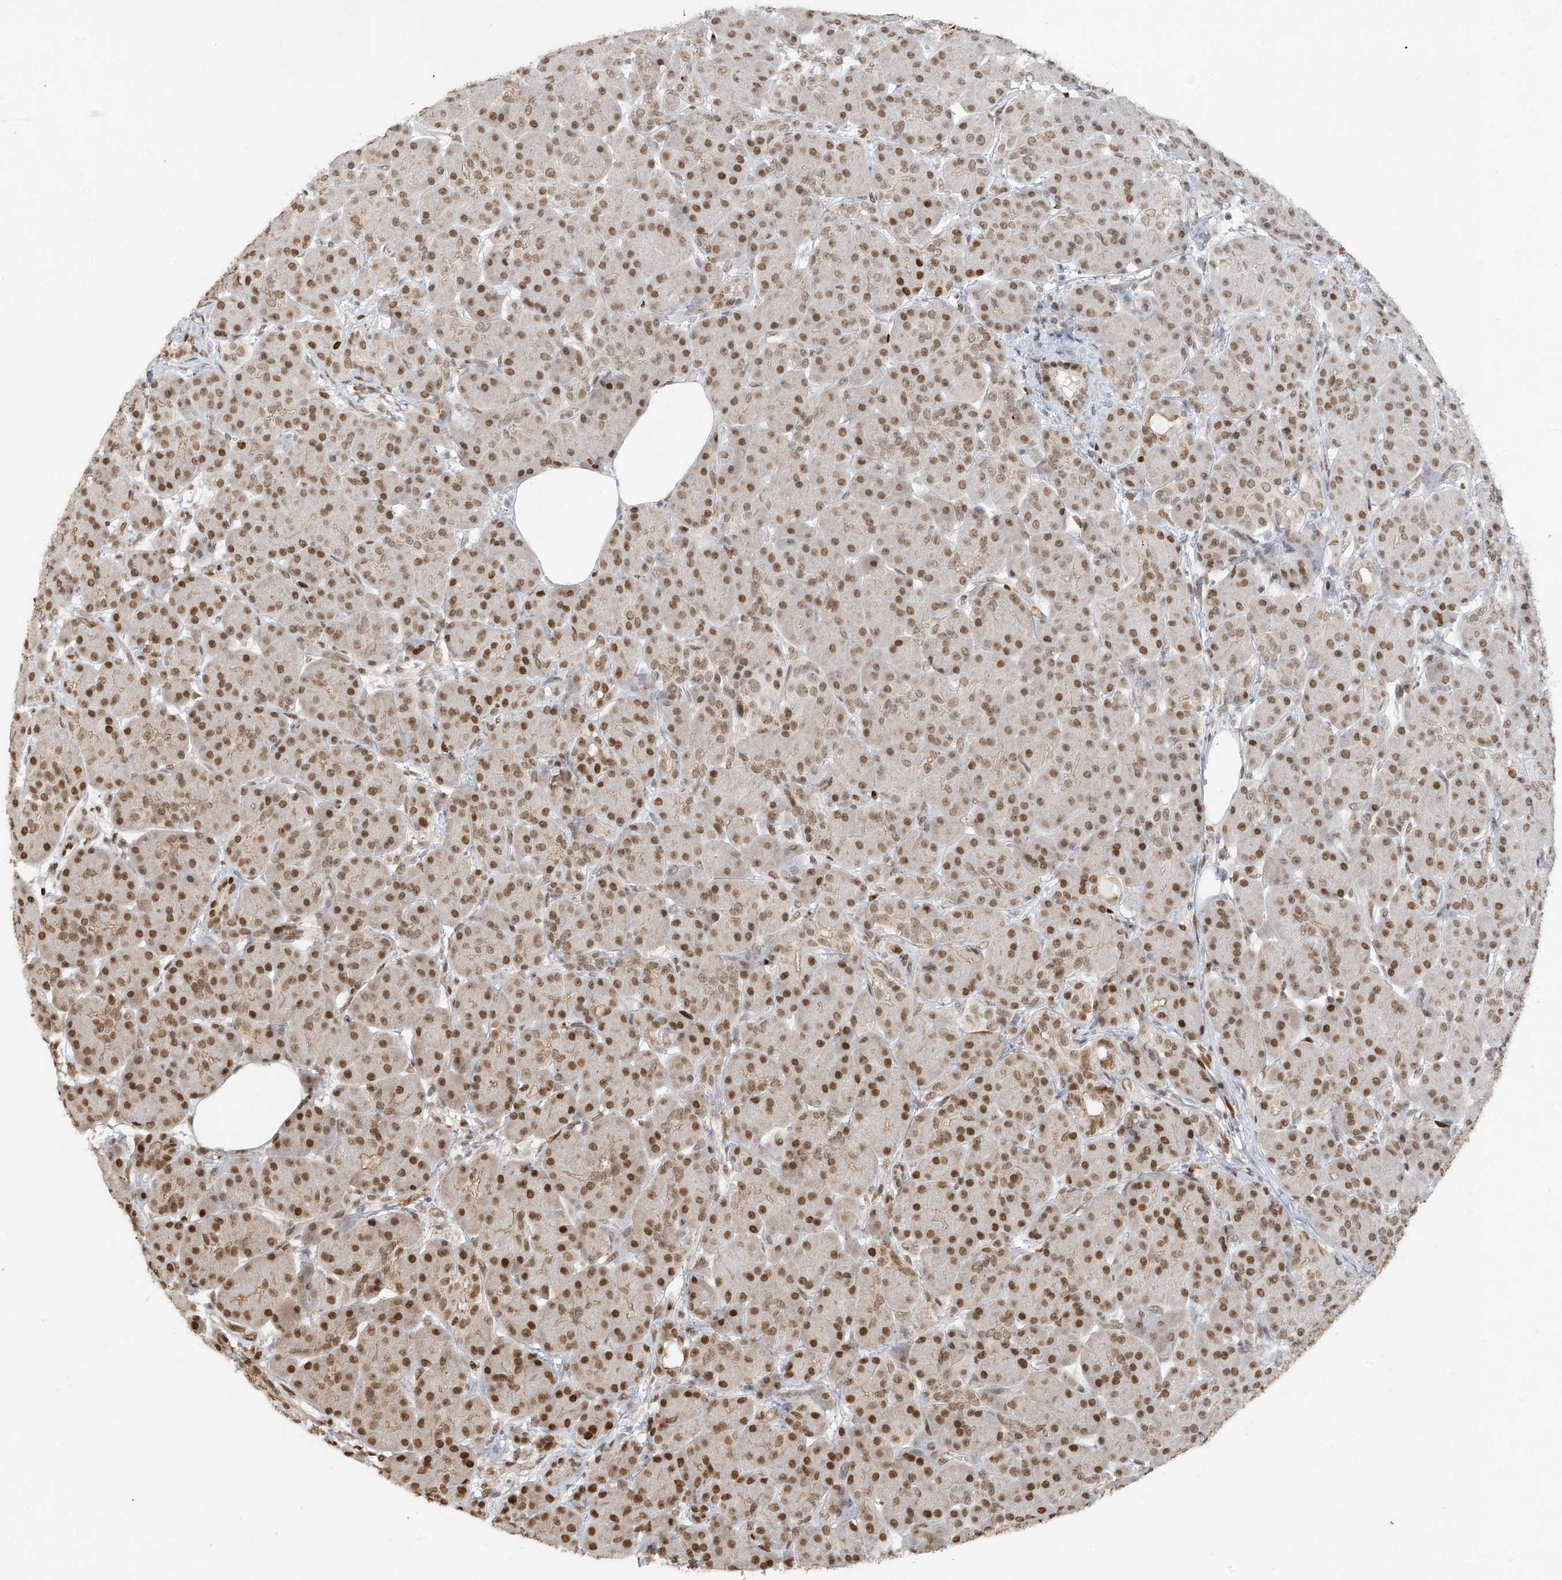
{"staining": {"intensity": "strong", "quantity": "25%-75%", "location": "nuclear"}, "tissue": "pancreas", "cell_type": "Exocrine glandular cells", "image_type": "normal", "snomed": [{"axis": "morphology", "description": "Normal tissue, NOS"}, {"axis": "topography", "description": "Pancreas"}], "caption": "Brown immunohistochemical staining in benign human pancreas displays strong nuclear expression in approximately 25%-75% of exocrine glandular cells. The protein is stained brown, and the nuclei are stained in blue (DAB (3,3'-diaminobenzidine) IHC with brightfield microscopy, high magnification).", "gene": "ATRIP", "patient": {"sex": "male", "age": 63}}